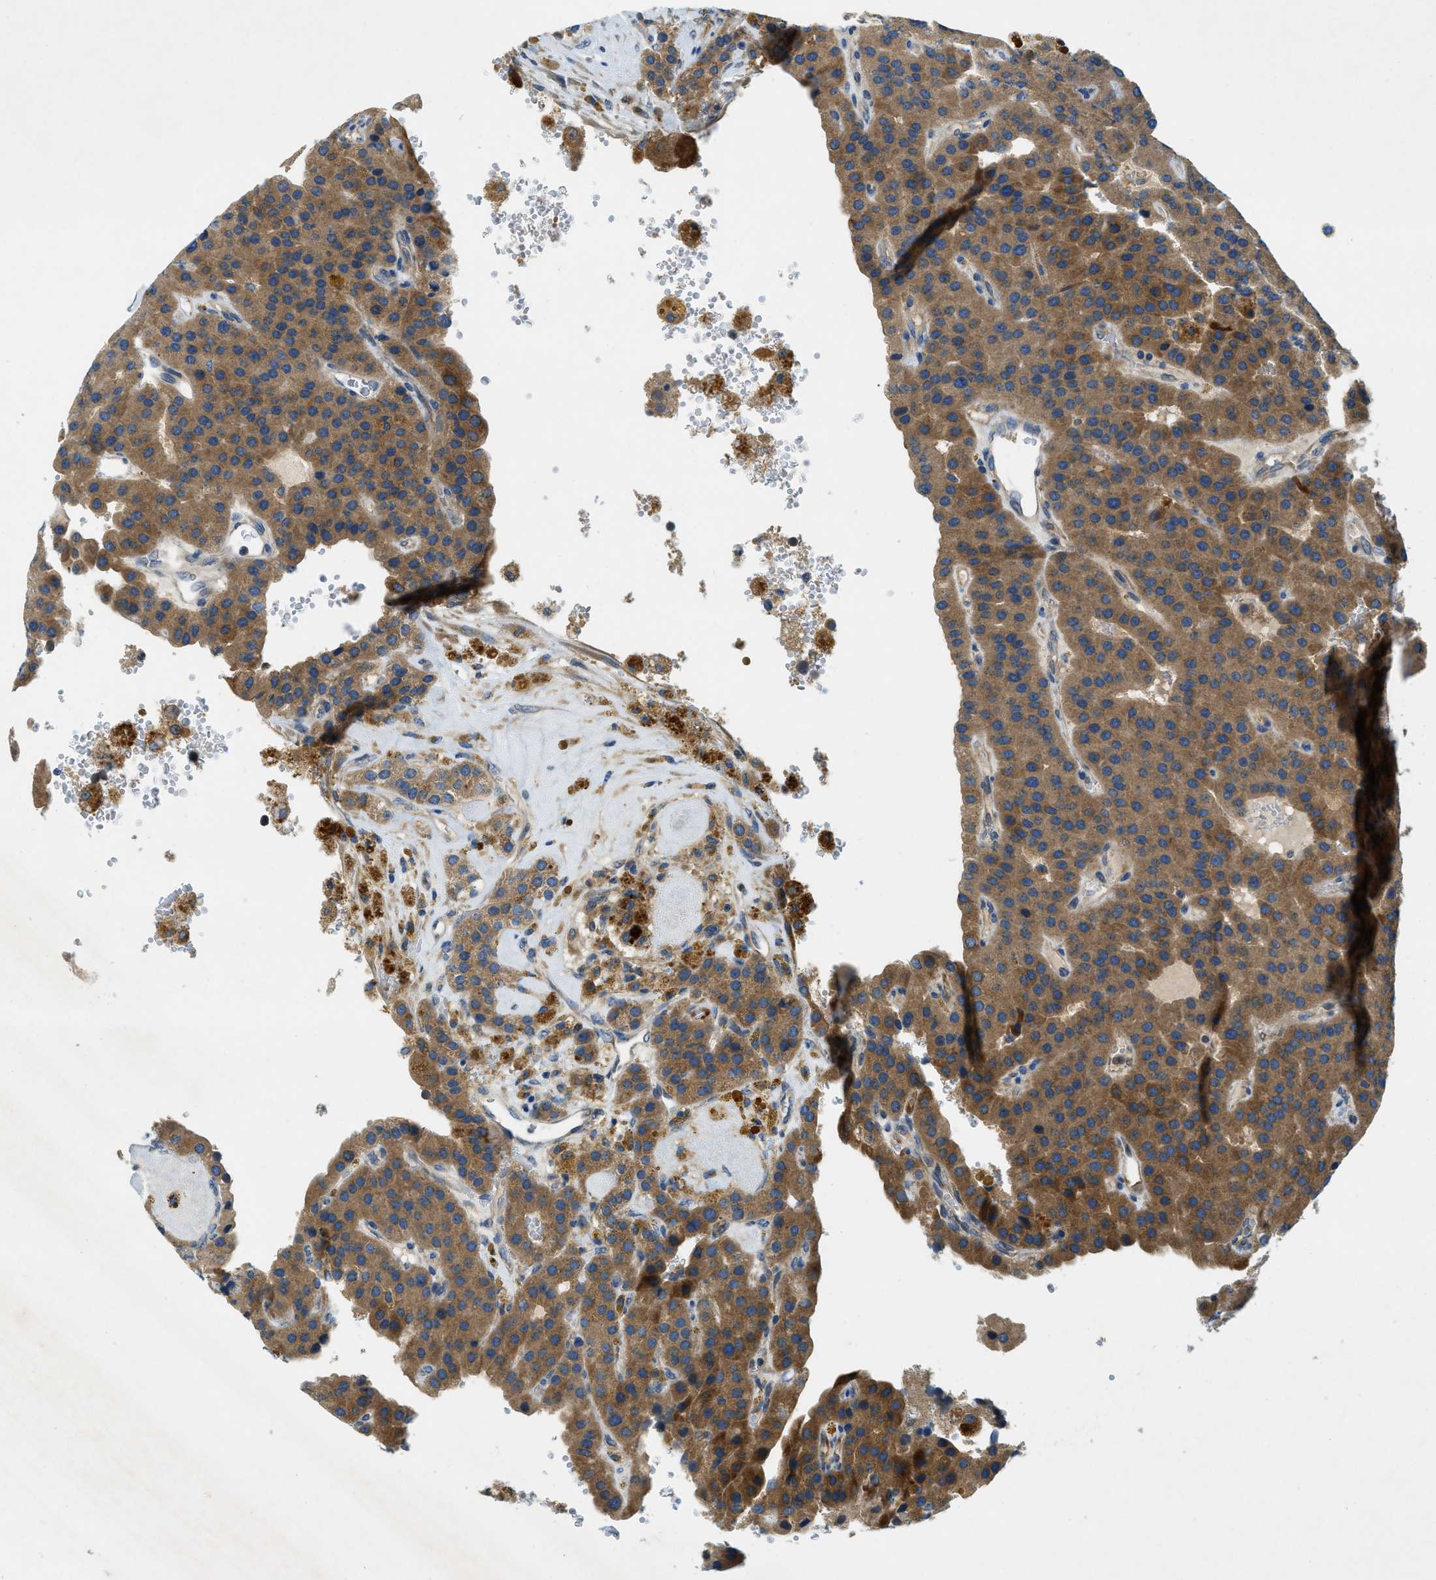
{"staining": {"intensity": "moderate", "quantity": ">75%", "location": "cytoplasmic/membranous"}, "tissue": "parathyroid gland", "cell_type": "Glandular cells", "image_type": "normal", "snomed": [{"axis": "morphology", "description": "Normal tissue, NOS"}, {"axis": "morphology", "description": "Adenoma, NOS"}, {"axis": "topography", "description": "Parathyroid gland"}], "caption": "The immunohistochemical stain shows moderate cytoplasmic/membranous staining in glandular cells of normal parathyroid gland. The staining was performed using DAB (3,3'-diaminobenzidine), with brown indicating positive protein expression. Nuclei are stained blue with hematoxylin.", "gene": "RIPK2", "patient": {"sex": "female", "age": 86}}